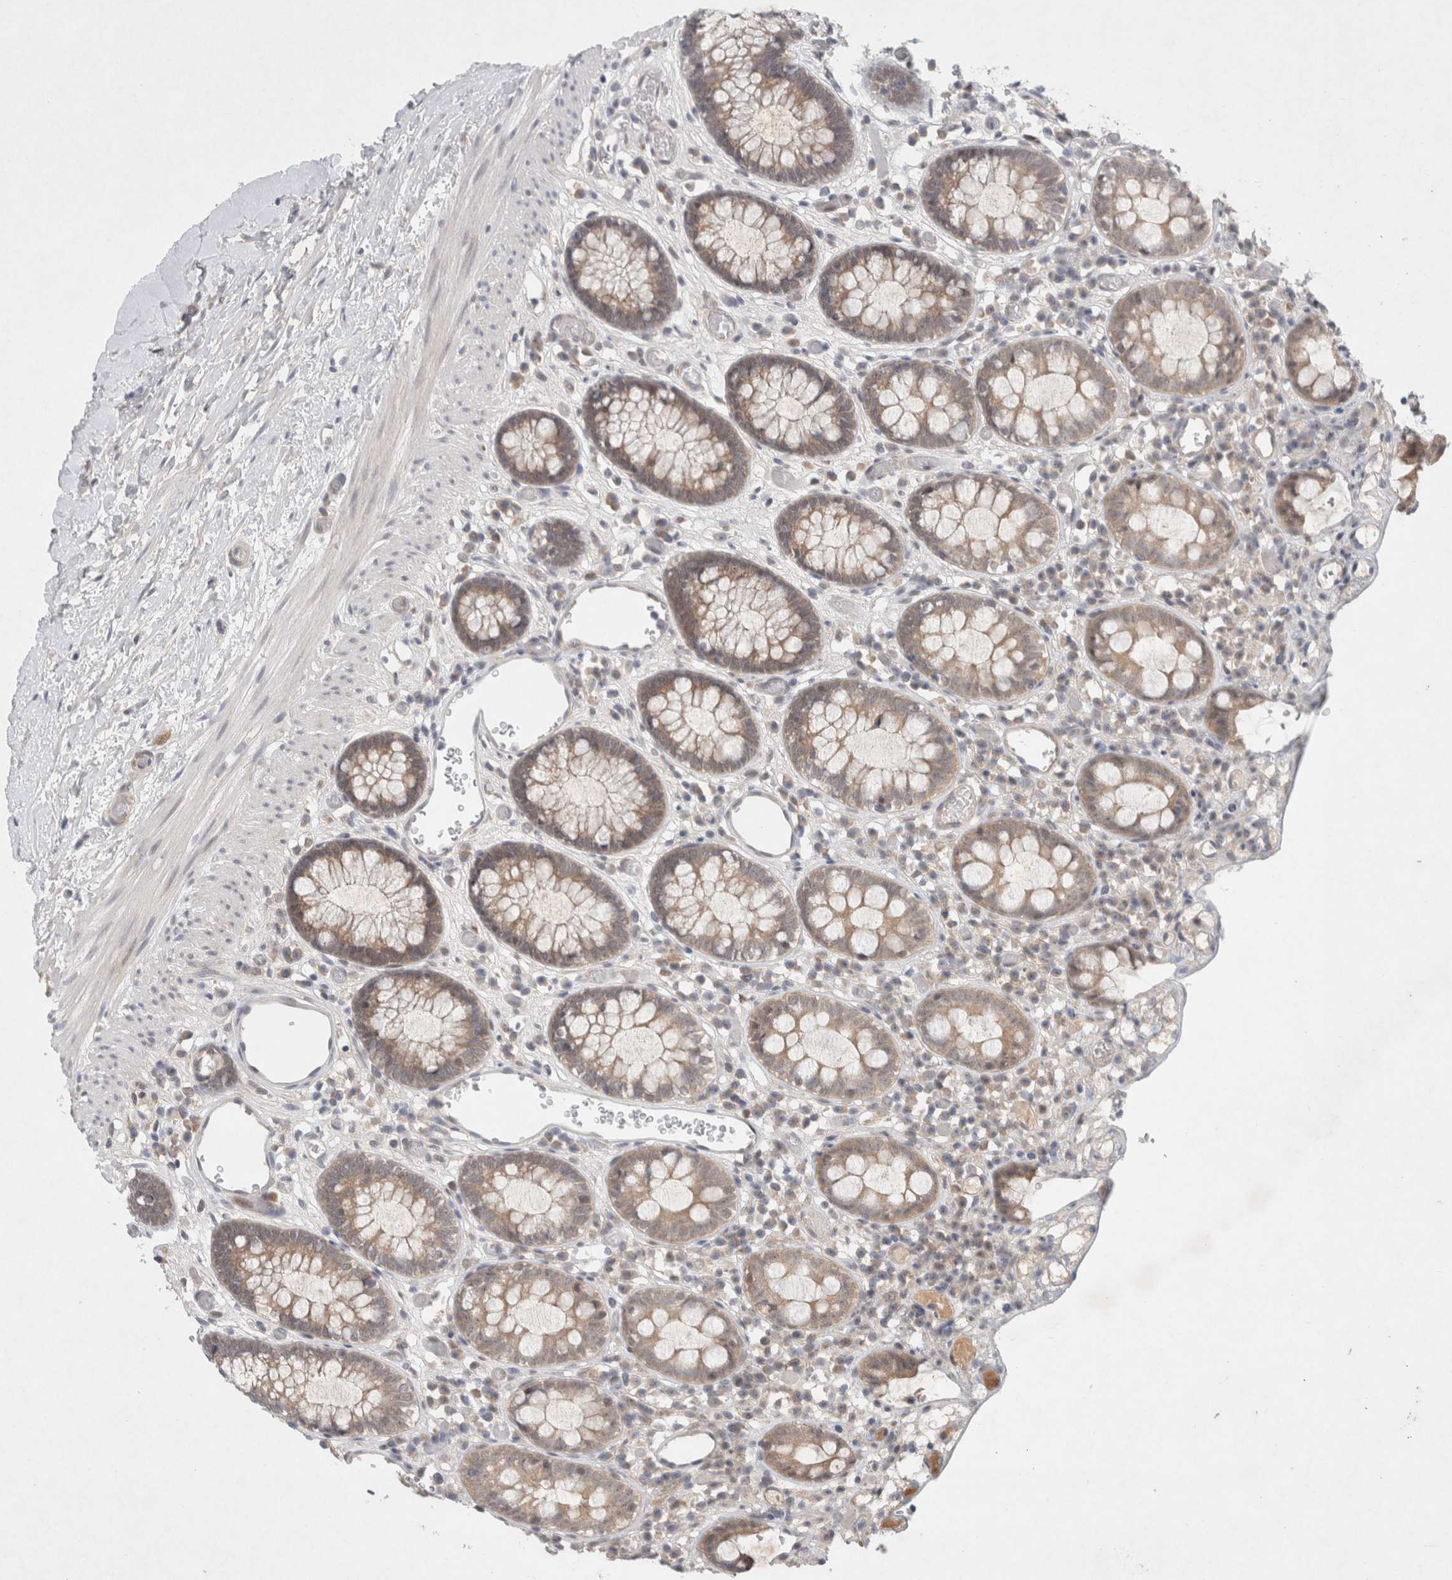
{"staining": {"intensity": "moderate", "quantity": "25%-75%", "location": "cytoplasmic/membranous"}, "tissue": "colon", "cell_type": "Endothelial cells", "image_type": "normal", "snomed": [{"axis": "morphology", "description": "Normal tissue, NOS"}, {"axis": "topography", "description": "Colon"}], "caption": "Immunohistochemistry of normal colon demonstrates medium levels of moderate cytoplasmic/membranous staining in approximately 25%-75% of endothelial cells.", "gene": "RASAL2", "patient": {"sex": "male", "age": 14}}